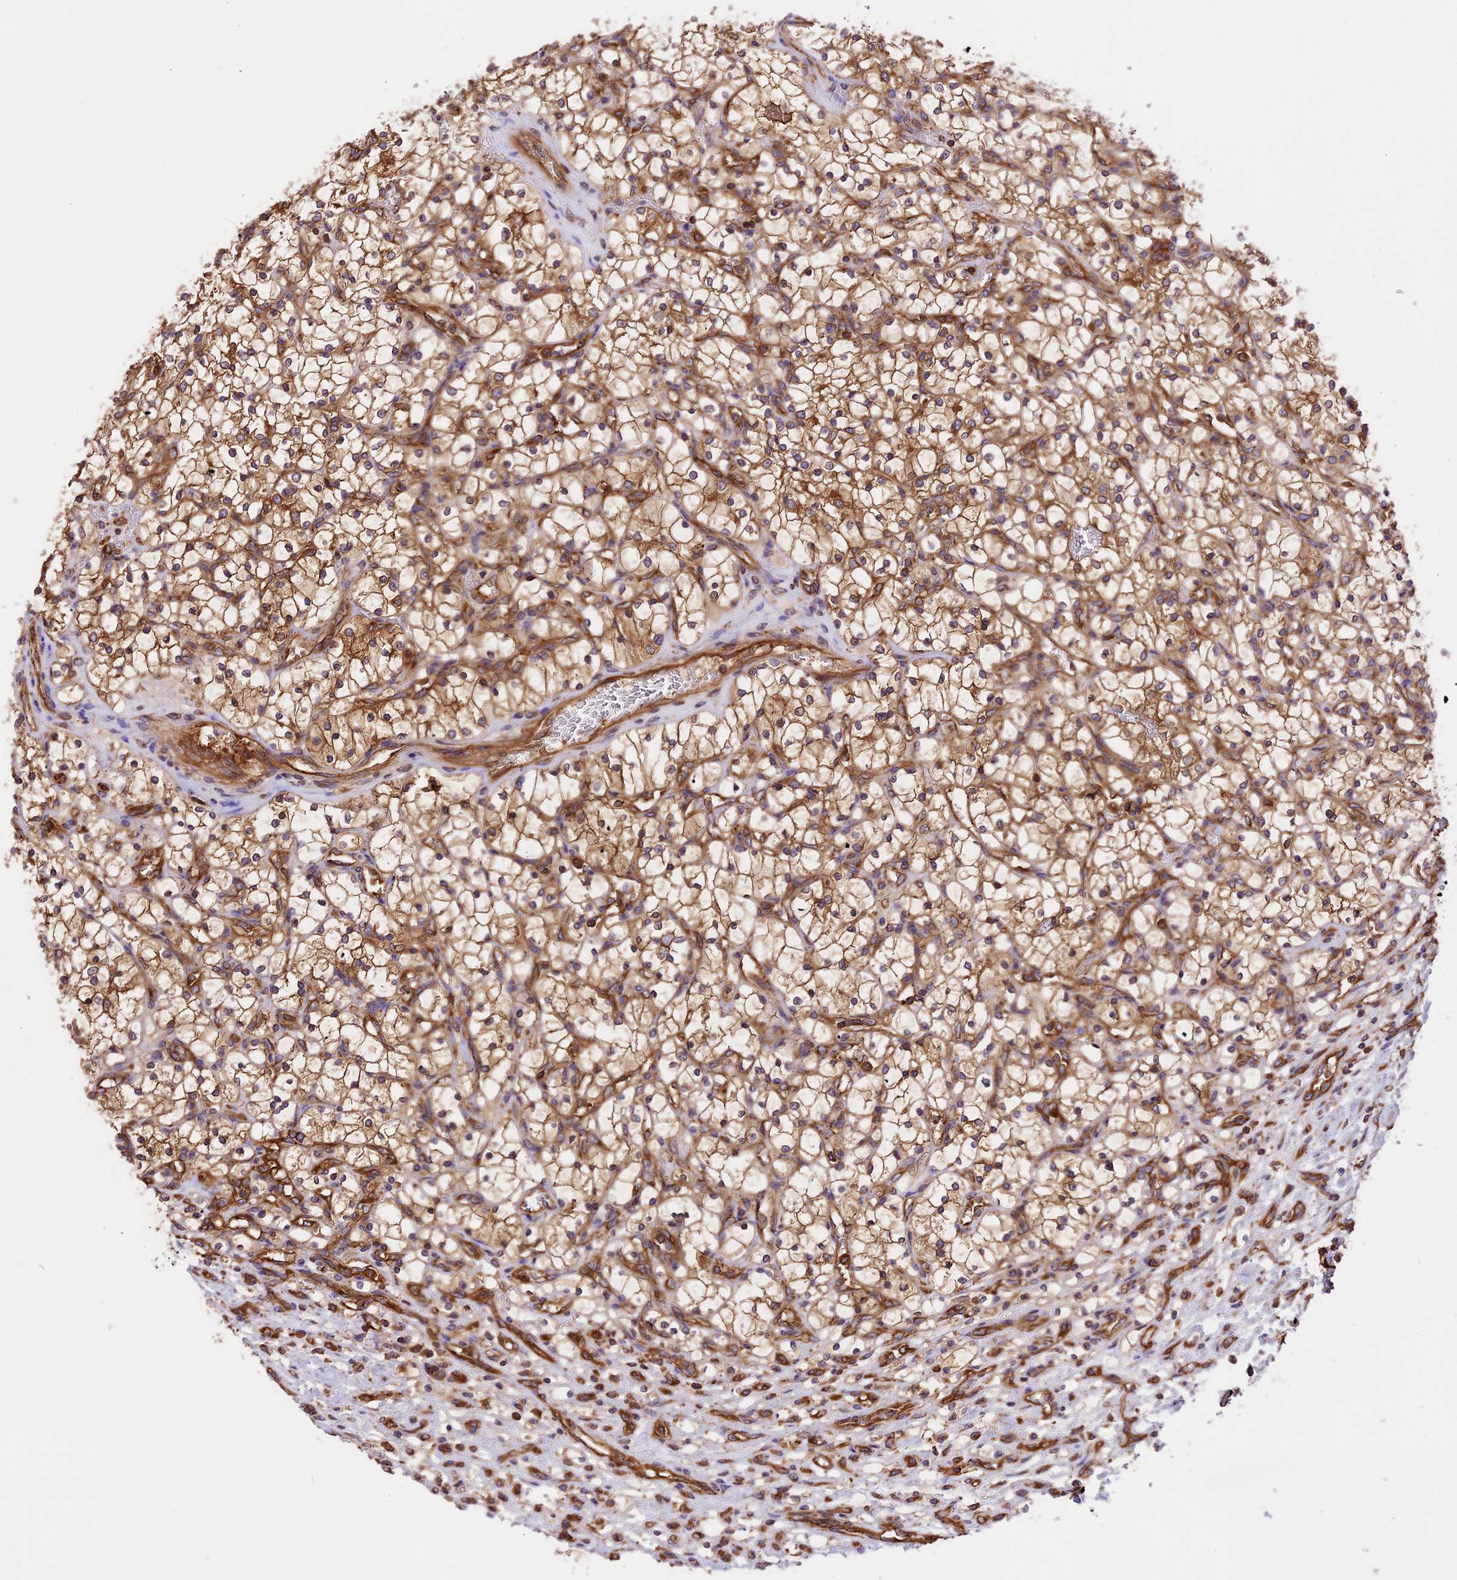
{"staining": {"intensity": "moderate", "quantity": ">75%", "location": "cytoplasmic/membranous"}, "tissue": "renal cancer", "cell_type": "Tumor cells", "image_type": "cancer", "snomed": [{"axis": "morphology", "description": "Adenocarcinoma, NOS"}, {"axis": "topography", "description": "Kidney"}], "caption": "IHC micrograph of neoplastic tissue: human renal cancer stained using IHC demonstrates medium levels of moderate protein expression localized specifically in the cytoplasmic/membranous of tumor cells, appearing as a cytoplasmic/membranous brown color.", "gene": "KARS1", "patient": {"sex": "female", "age": 69}}